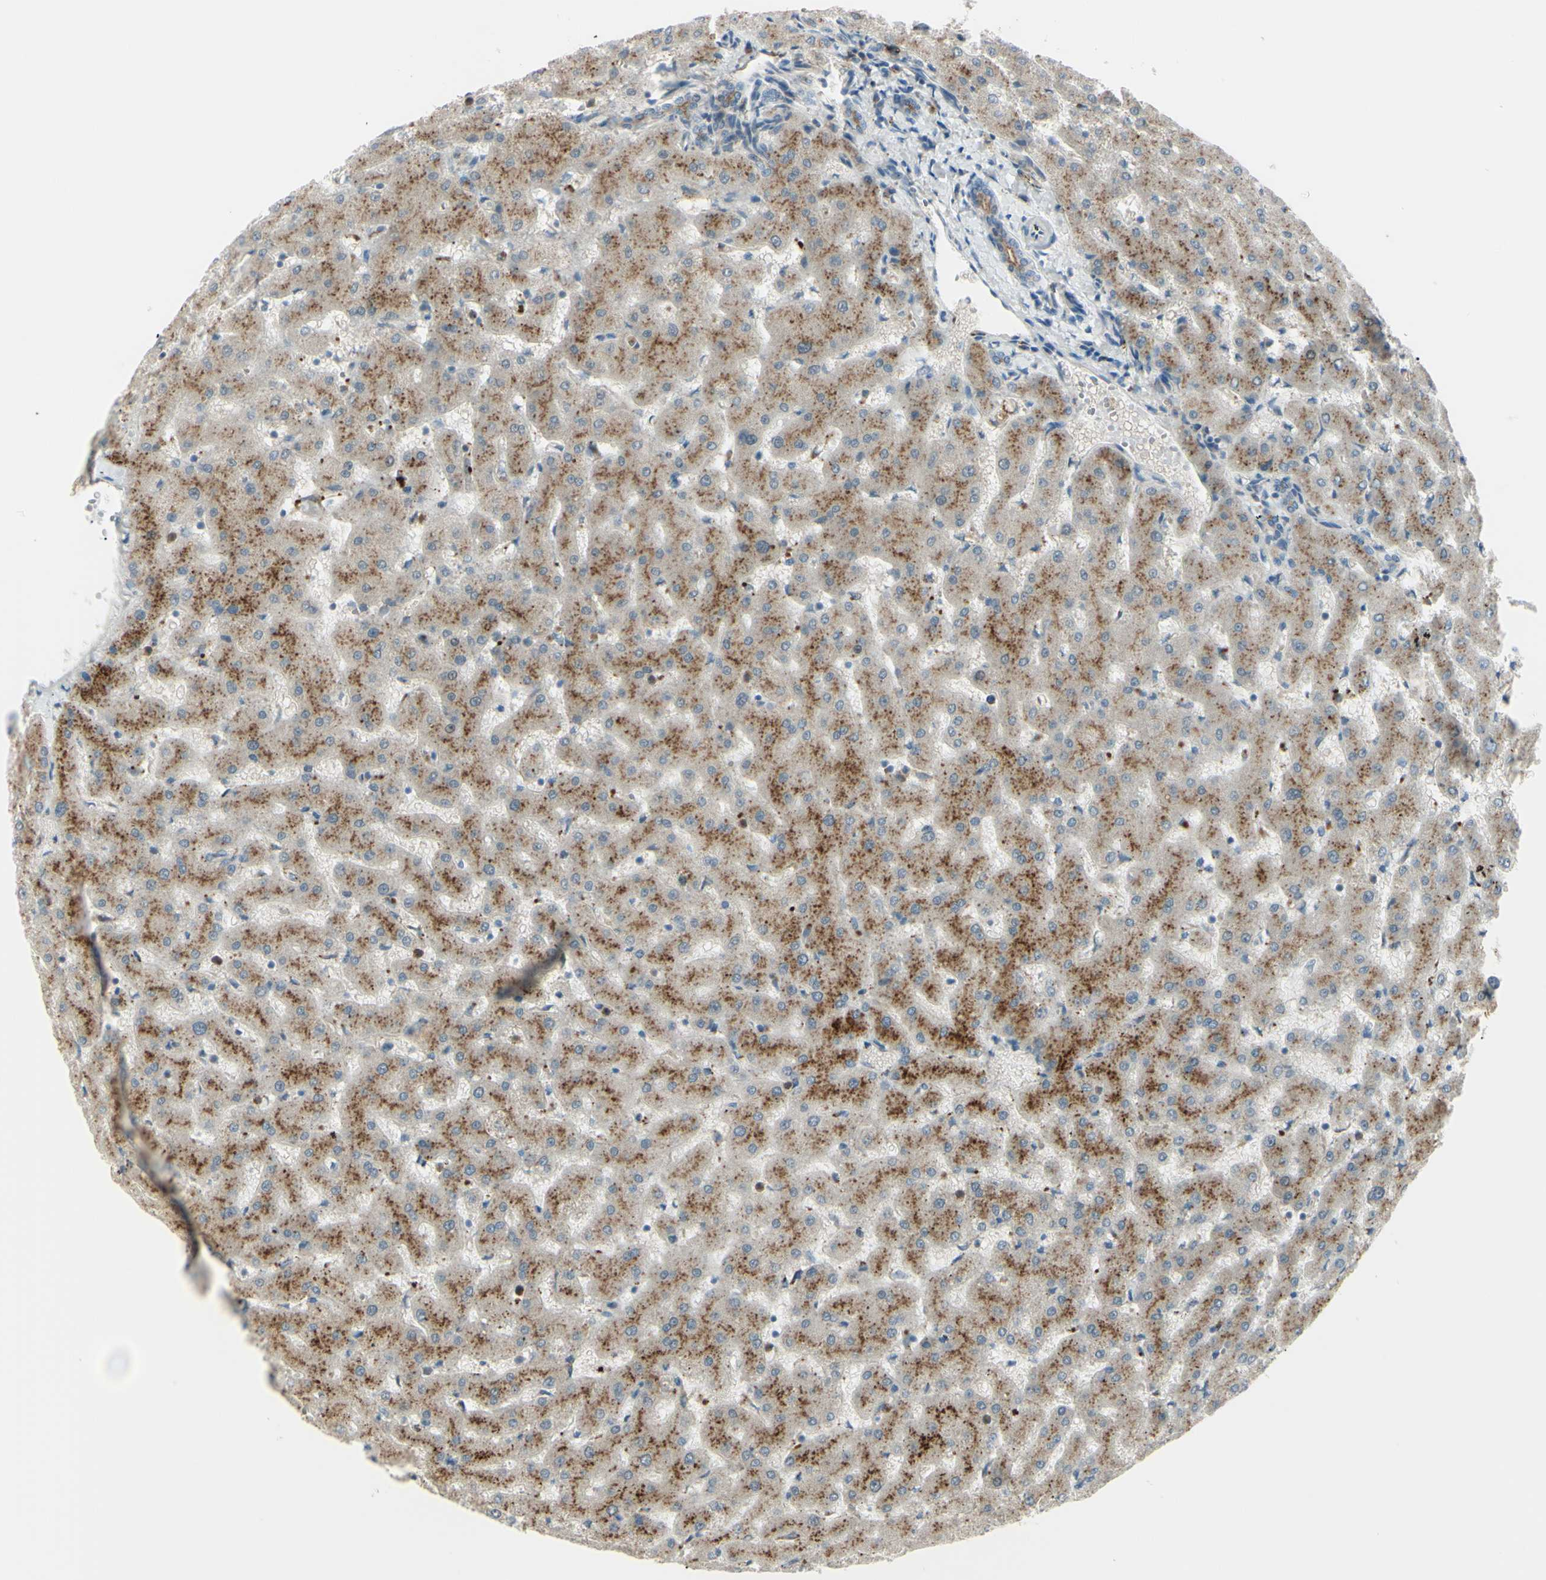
{"staining": {"intensity": "weak", "quantity": ">75%", "location": "cytoplasmic/membranous"}, "tissue": "liver", "cell_type": "Cholangiocytes", "image_type": "normal", "snomed": [{"axis": "morphology", "description": "Normal tissue, NOS"}, {"axis": "topography", "description": "Liver"}], "caption": "Brown immunohistochemical staining in unremarkable liver reveals weak cytoplasmic/membranous positivity in approximately >75% of cholangiocytes.", "gene": "LMTK2", "patient": {"sex": "female", "age": 63}}